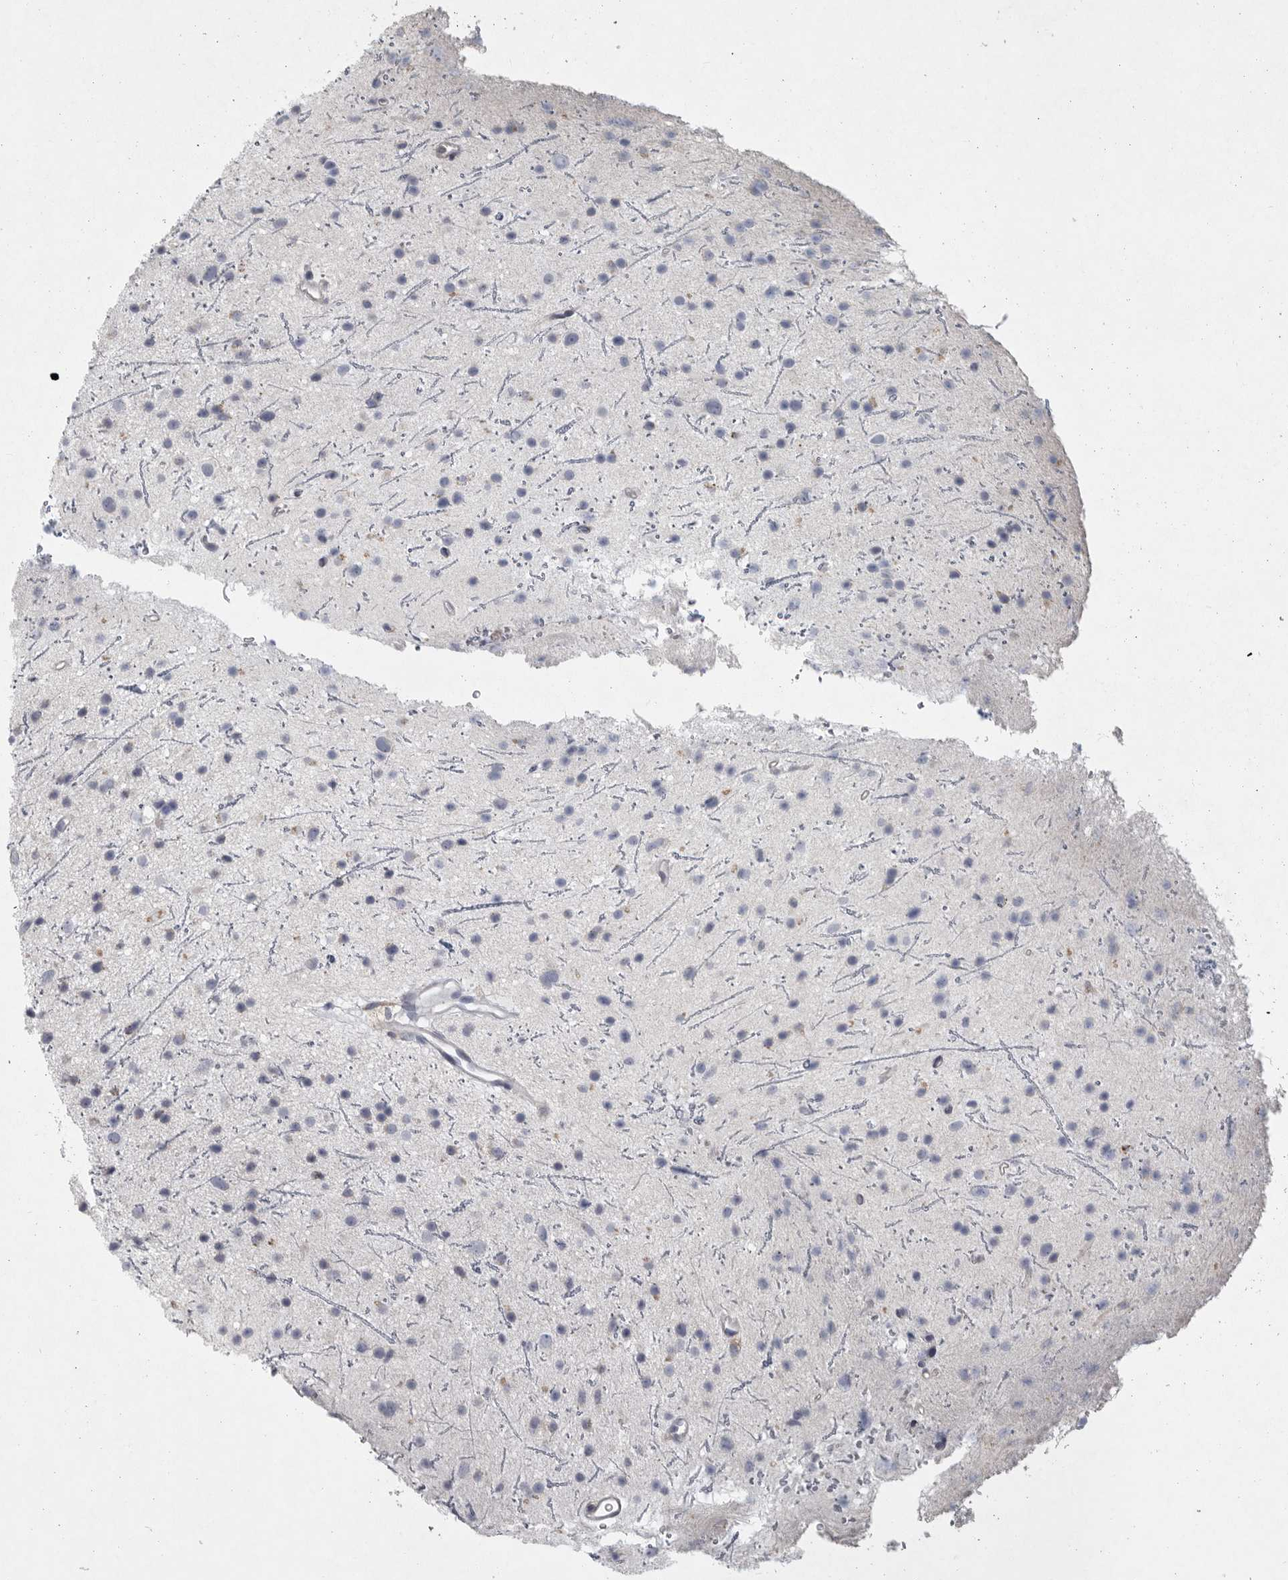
{"staining": {"intensity": "negative", "quantity": "none", "location": "none"}, "tissue": "glioma", "cell_type": "Tumor cells", "image_type": "cancer", "snomed": [{"axis": "morphology", "description": "Glioma, malignant, Low grade"}, {"axis": "topography", "description": "Cerebral cortex"}], "caption": "This is an immunohistochemistry (IHC) histopathology image of glioma. There is no positivity in tumor cells.", "gene": "MINPP1", "patient": {"sex": "female", "age": 39}}